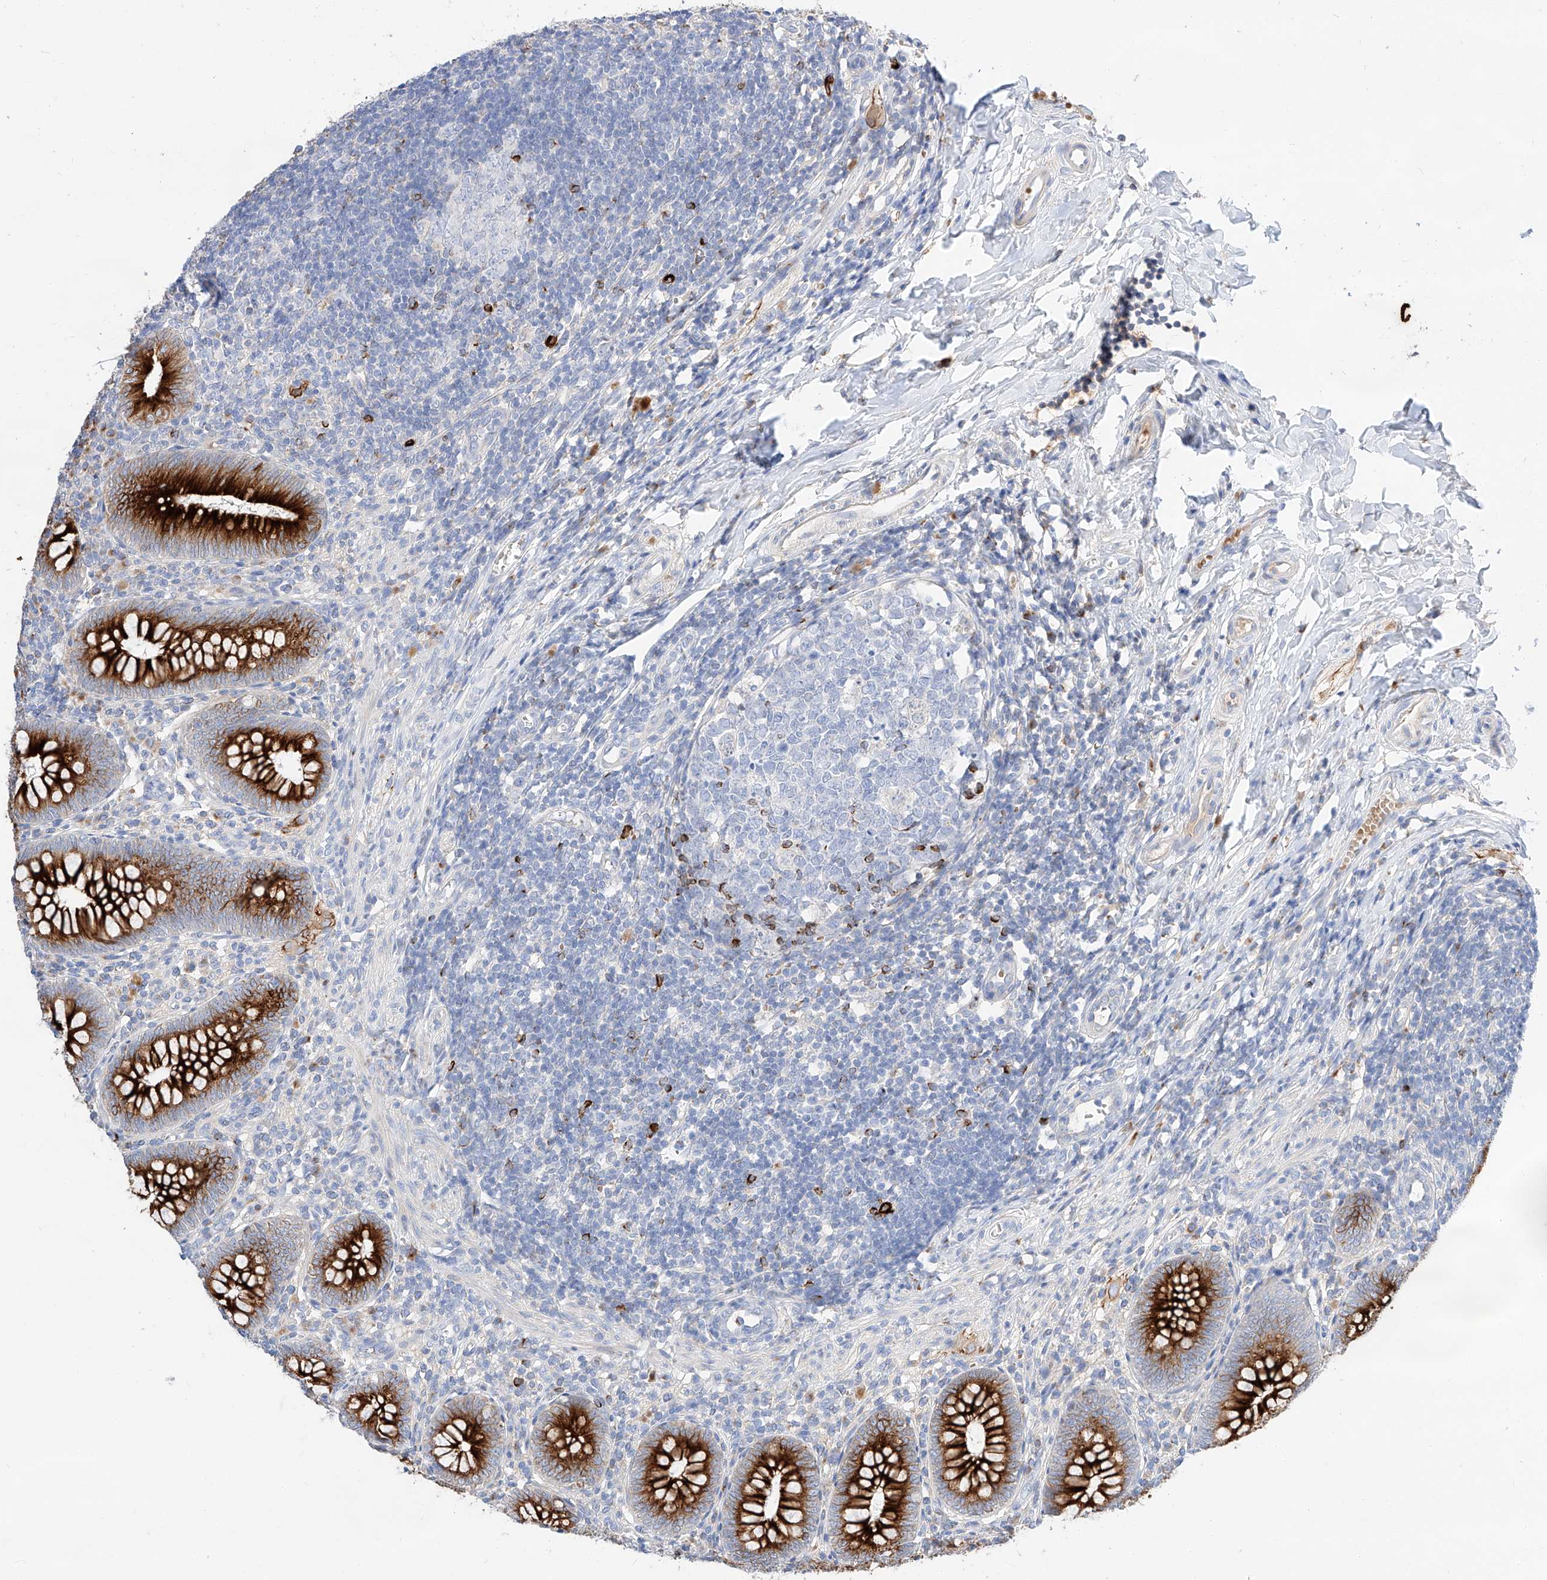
{"staining": {"intensity": "strong", "quantity": ">75%", "location": "cytoplasmic/membranous"}, "tissue": "appendix", "cell_type": "Glandular cells", "image_type": "normal", "snomed": [{"axis": "morphology", "description": "Normal tissue, NOS"}, {"axis": "topography", "description": "Appendix"}], "caption": "A micrograph of human appendix stained for a protein displays strong cytoplasmic/membranous brown staining in glandular cells. Immunohistochemistry (ihc) stains the protein in brown and the nuclei are stained blue.", "gene": "MAP7", "patient": {"sex": "male", "age": 14}}